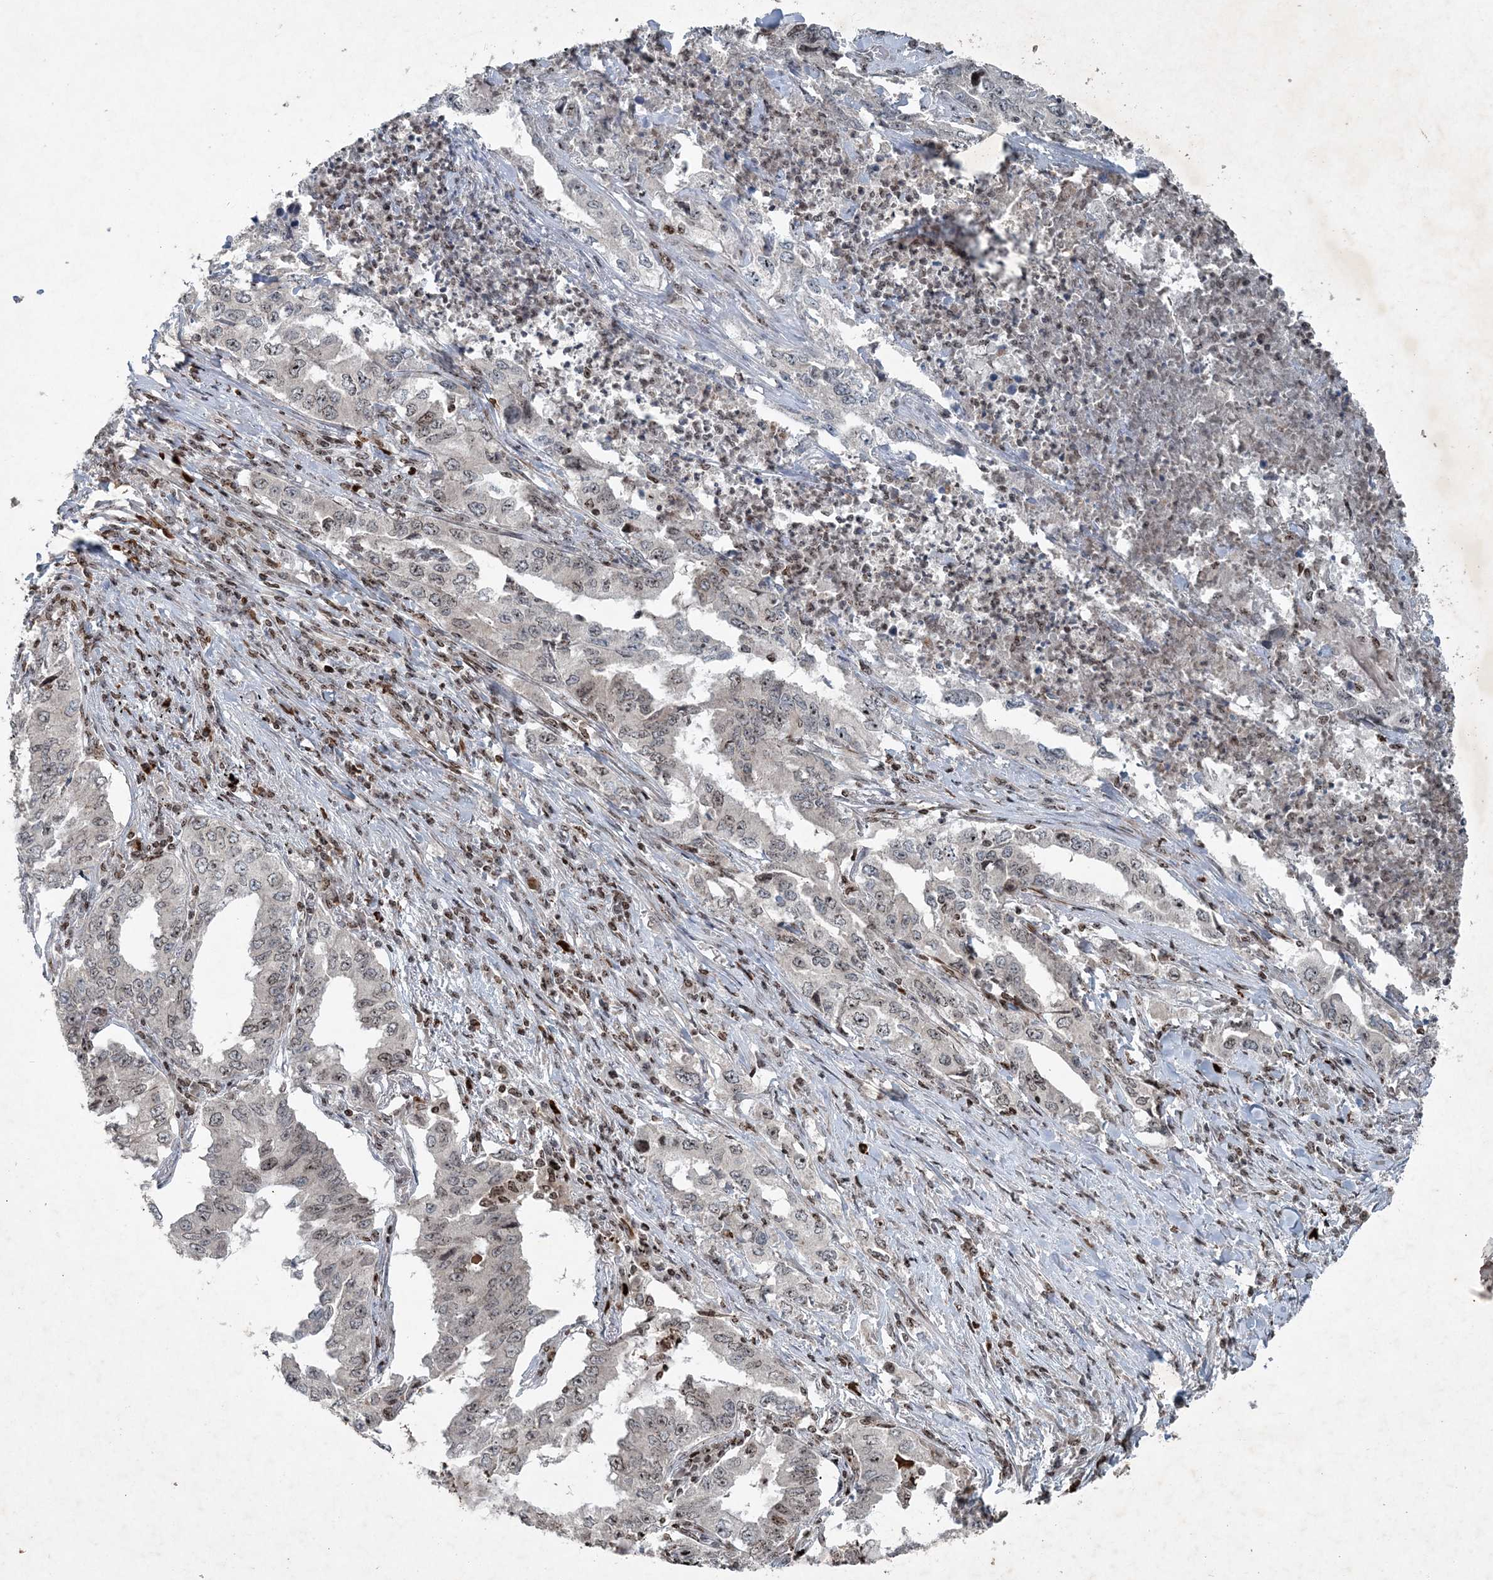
{"staining": {"intensity": "weak", "quantity": "<25%", "location": "nuclear"}, "tissue": "lung cancer", "cell_type": "Tumor cells", "image_type": "cancer", "snomed": [{"axis": "morphology", "description": "Adenocarcinoma, NOS"}, {"axis": "topography", "description": "Lung"}], "caption": "Tumor cells are negative for brown protein staining in lung adenocarcinoma. (Immunohistochemistry (ihc), brightfield microscopy, high magnification).", "gene": "QTRT2", "patient": {"sex": "female", "age": 51}}